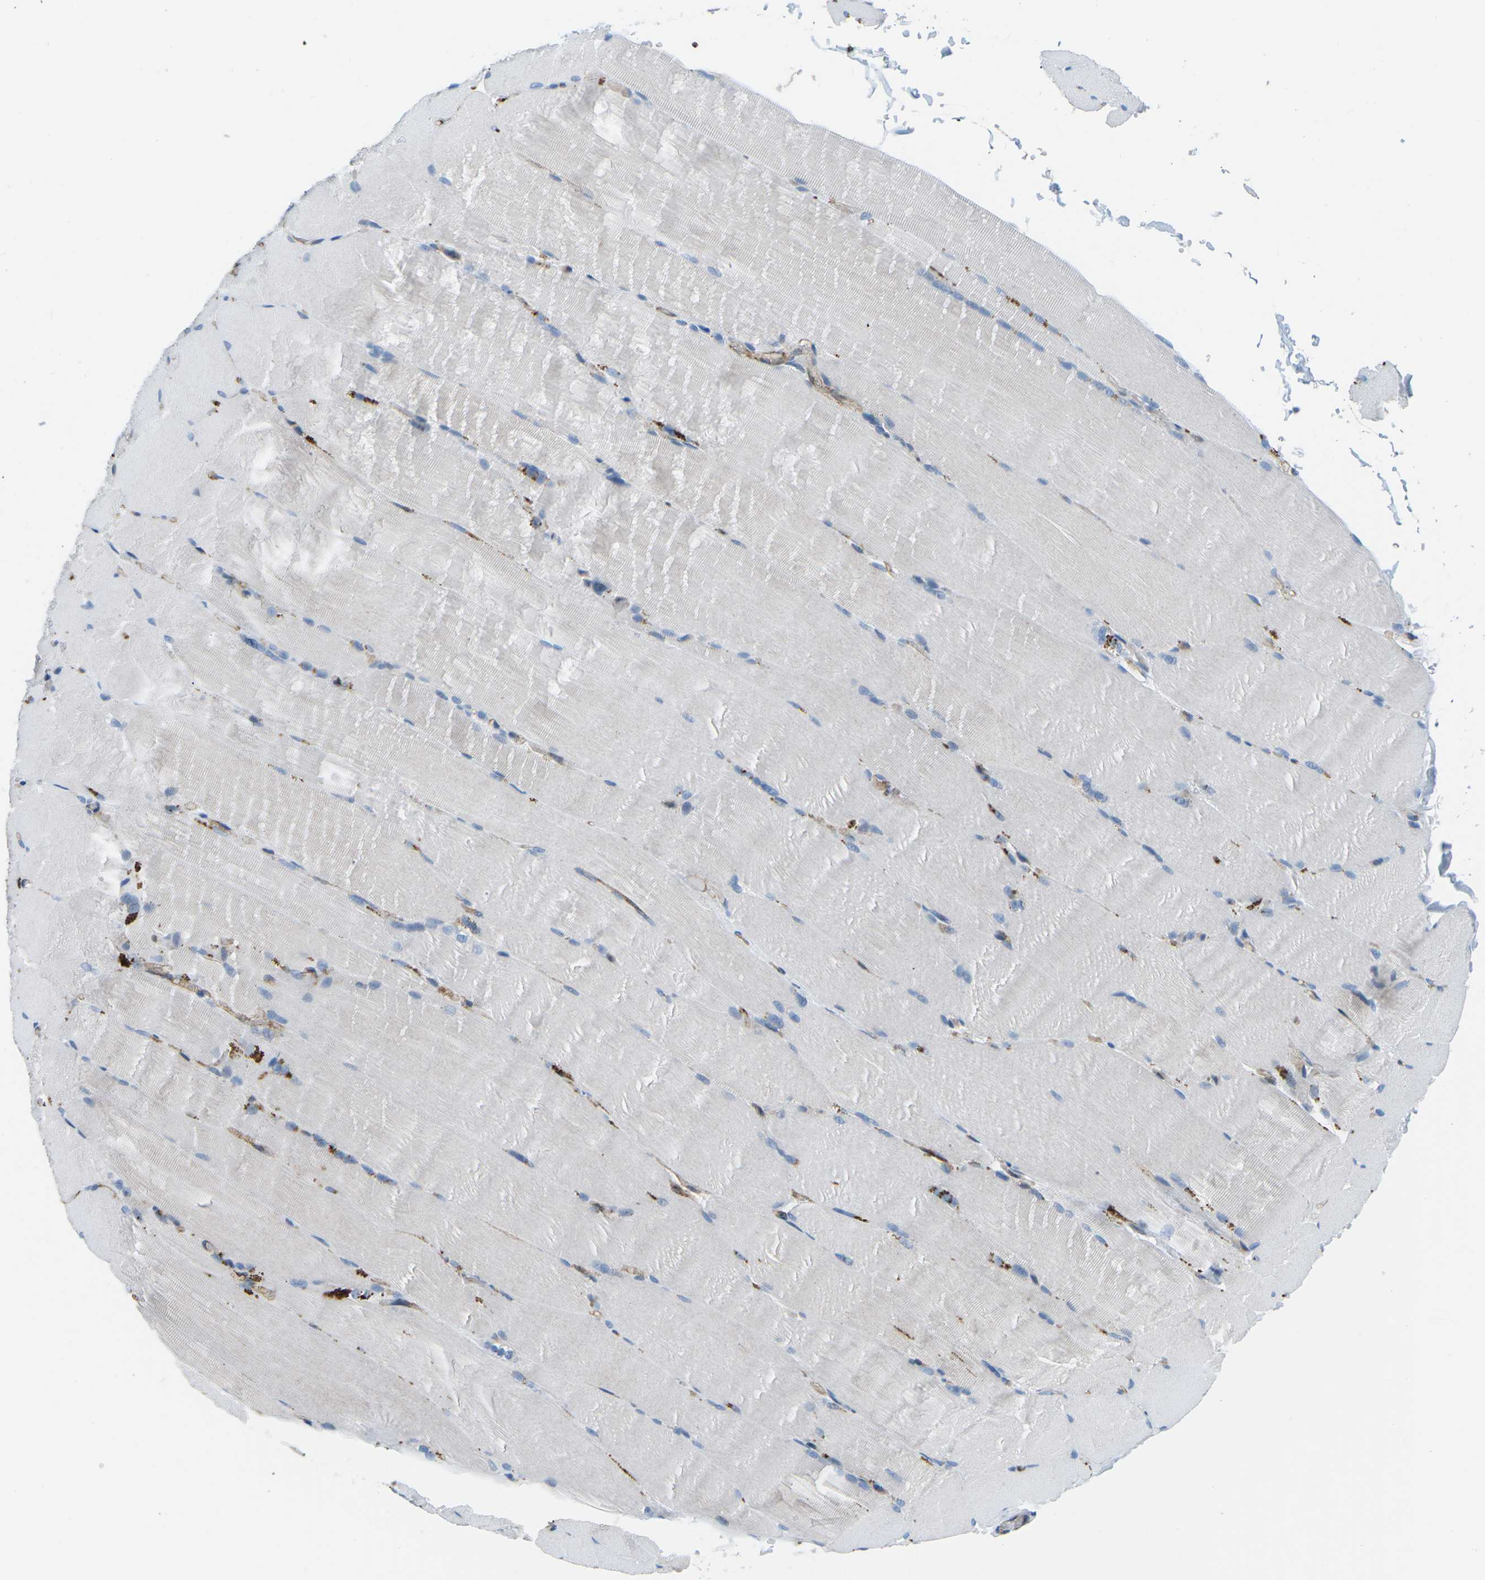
{"staining": {"intensity": "negative", "quantity": "none", "location": "none"}, "tissue": "skeletal muscle", "cell_type": "Myocytes", "image_type": "normal", "snomed": [{"axis": "morphology", "description": "Normal tissue, NOS"}, {"axis": "topography", "description": "Skin"}, {"axis": "topography", "description": "Skeletal muscle"}], "caption": "Micrograph shows no significant protein staining in myocytes of benign skeletal muscle. (Brightfield microscopy of DAB (3,3'-diaminobenzidine) IHC at high magnification).", "gene": "HLA", "patient": {"sex": "male", "age": 83}}